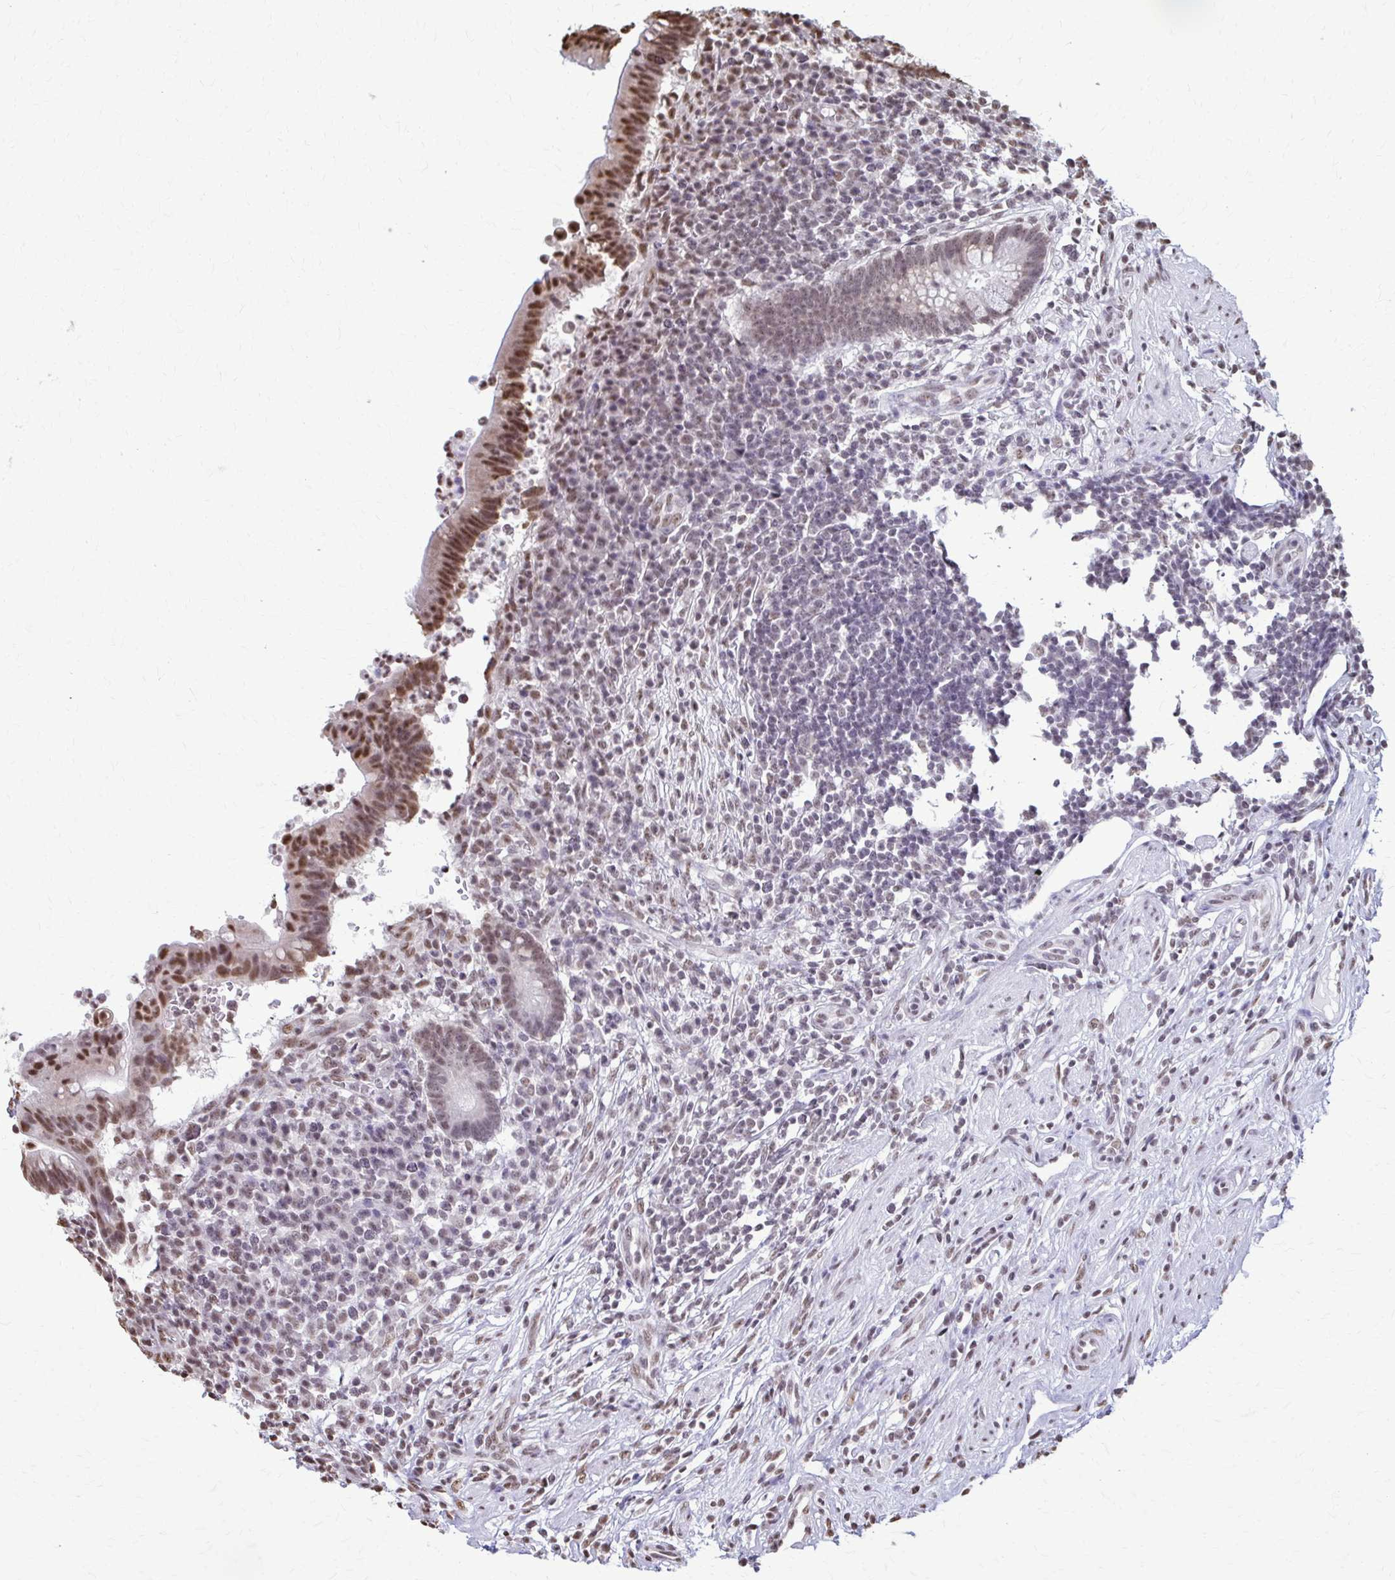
{"staining": {"intensity": "moderate", "quantity": ">75%", "location": "nuclear"}, "tissue": "appendix", "cell_type": "Glandular cells", "image_type": "normal", "snomed": [{"axis": "morphology", "description": "Normal tissue, NOS"}, {"axis": "topography", "description": "Appendix"}], "caption": "This photomicrograph shows immunohistochemistry (IHC) staining of normal human appendix, with medium moderate nuclear expression in approximately >75% of glandular cells.", "gene": "SNRPA", "patient": {"sex": "female", "age": 56}}